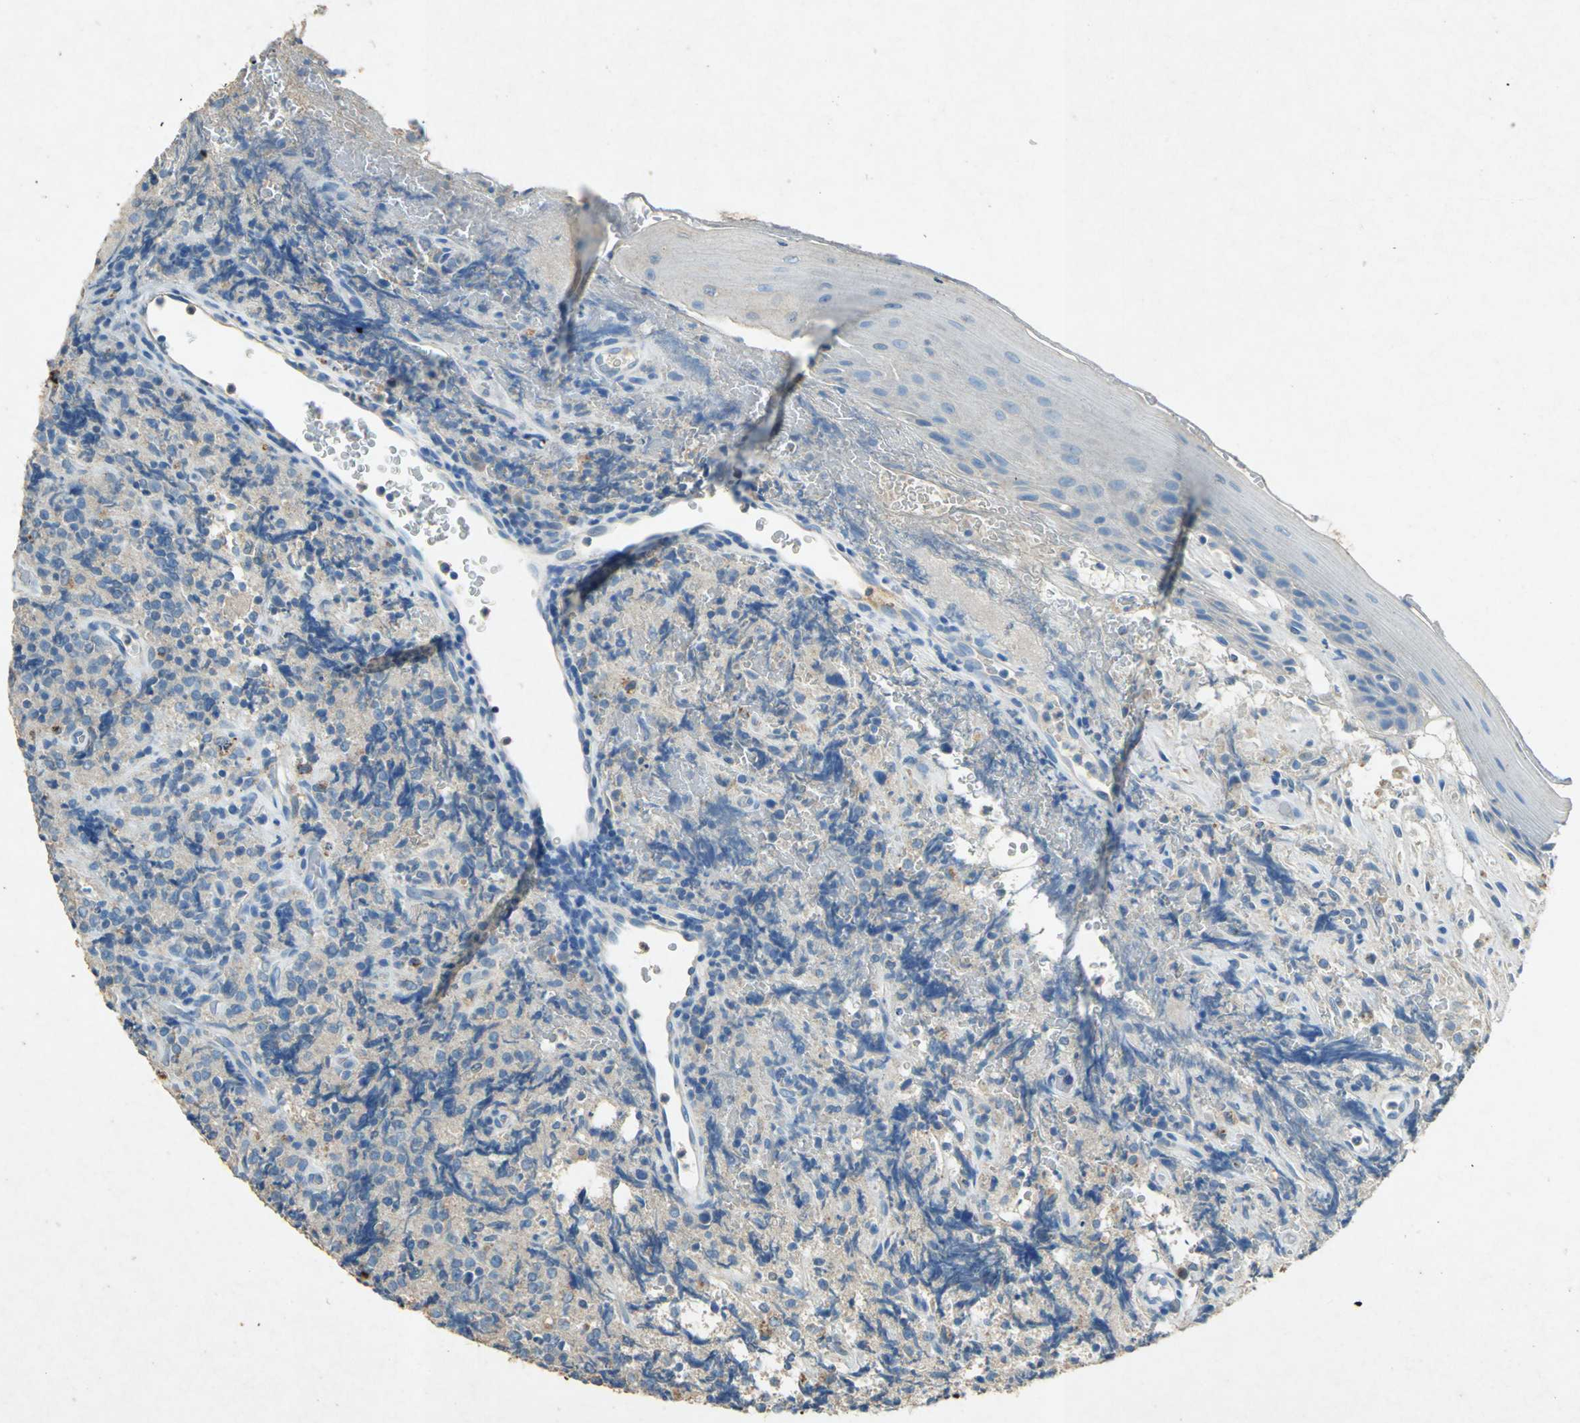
{"staining": {"intensity": "weak", "quantity": "25%-75%", "location": "cytoplasmic/membranous"}, "tissue": "lymphoma", "cell_type": "Tumor cells", "image_type": "cancer", "snomed": [{"axis": "morphology", "description": "Malignant lymphoma, non-Hodgkin's type, High grade"}, {"axis": "topography", "description": "Tonsil"}], "caption": "Protein staining by IHC exhibits weak cytoplasmic/membranous expression in approximately 25%-75% of tumor cells in malignant lymphoma, non-Hodgkin's type (high-grade). The protein is shown in brown color, while the nuclei are stained blue.", "gene": "ADAMTS5", "patient": {"sex": "female", "age": 36}}